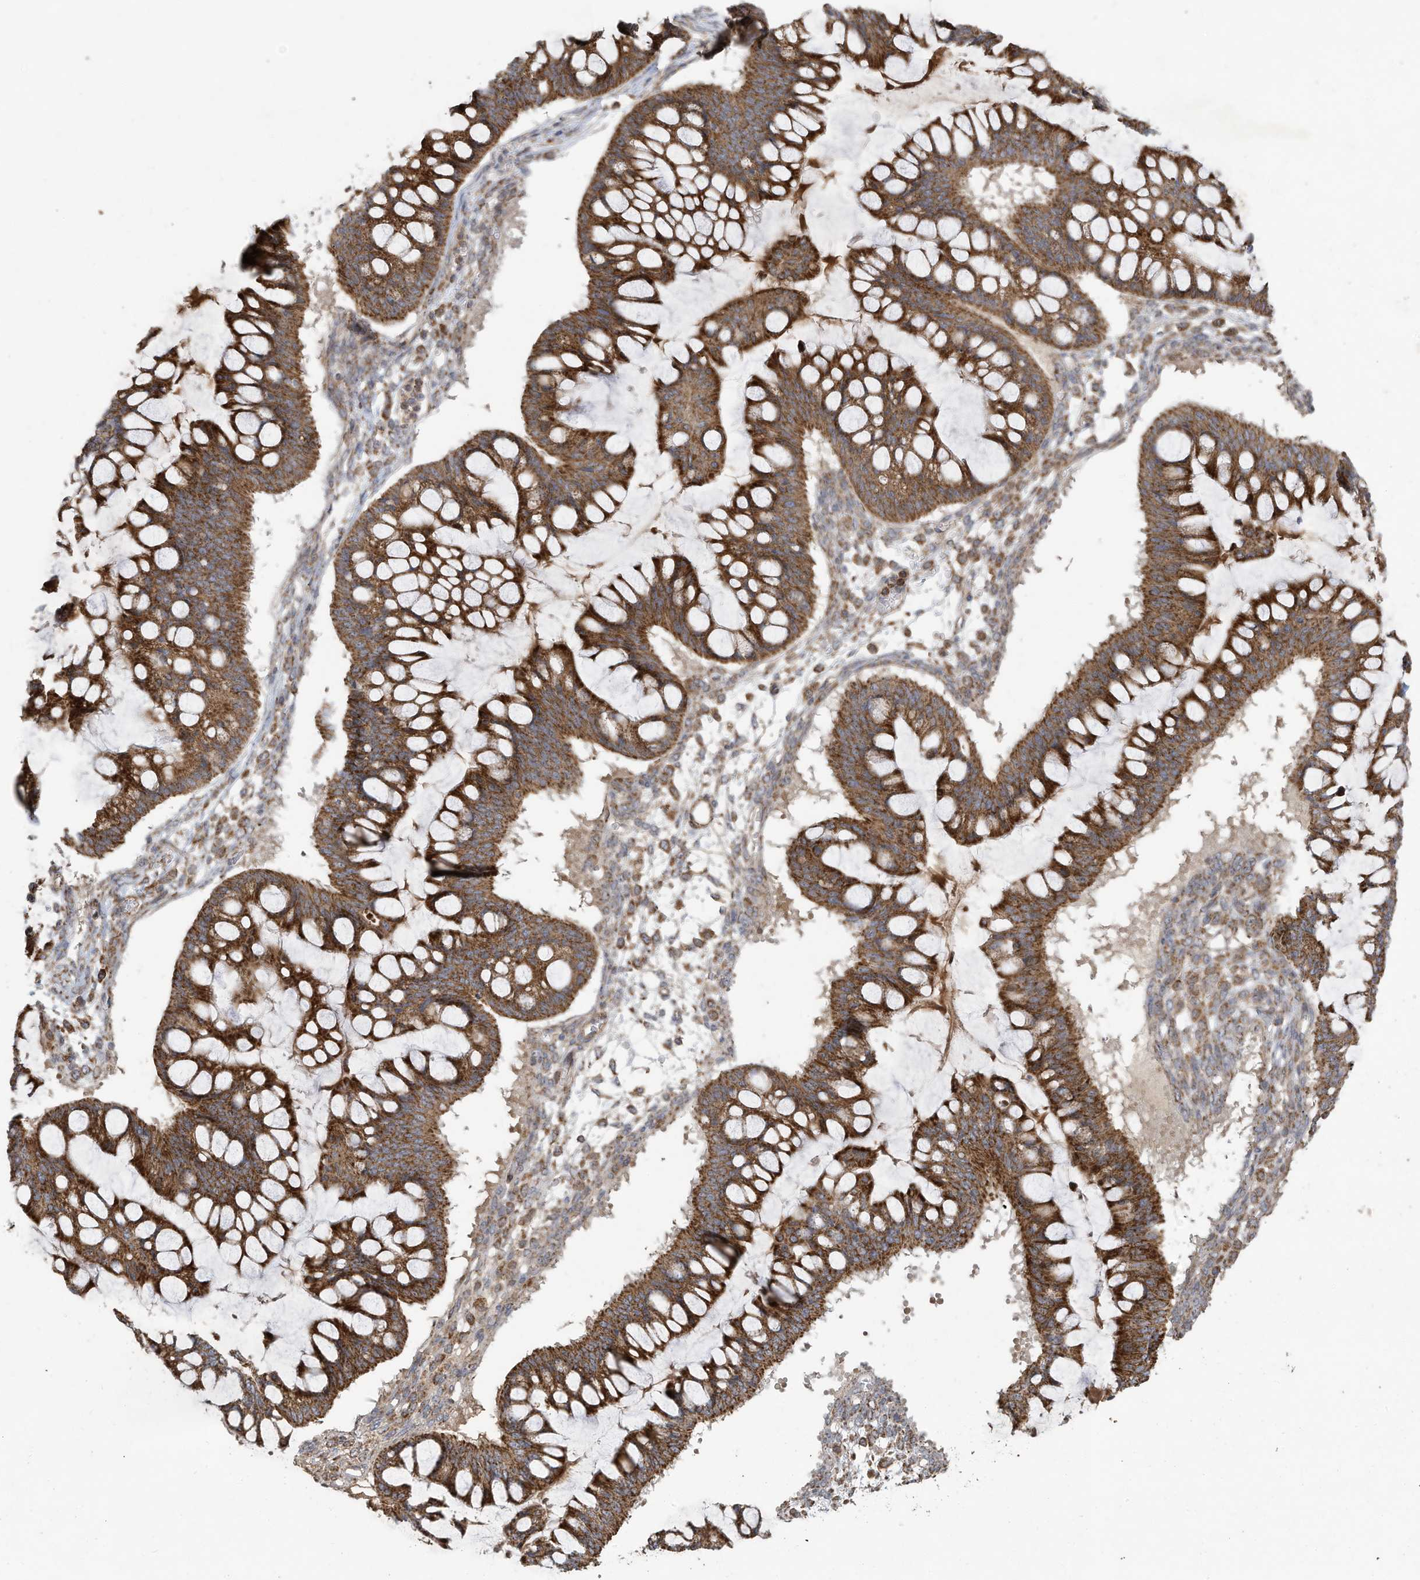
{"staining": {"intensity": "moderate", "quantity": ">75%", "location": "cytoplasmic/membranous"}, "tissue": "ovarian cancer", "cell_type": "Tumor cells", "image_type": "cancer", "snomed": [{"axis": "morphology", "description": "Cystadenocarcinoma, mucinous, NOS"}, {"axis": "topography", "description": "Ovary"}], "caption": "Human ovarian mucinous cystadenocarcinoma stained for a protein (brown) demonstrates moderate cytoplasmic/membranous positive positivity in about >75% of tumor cells.", "gene": "C2orf74", "patient": {"sex": "female", "age": 73}}